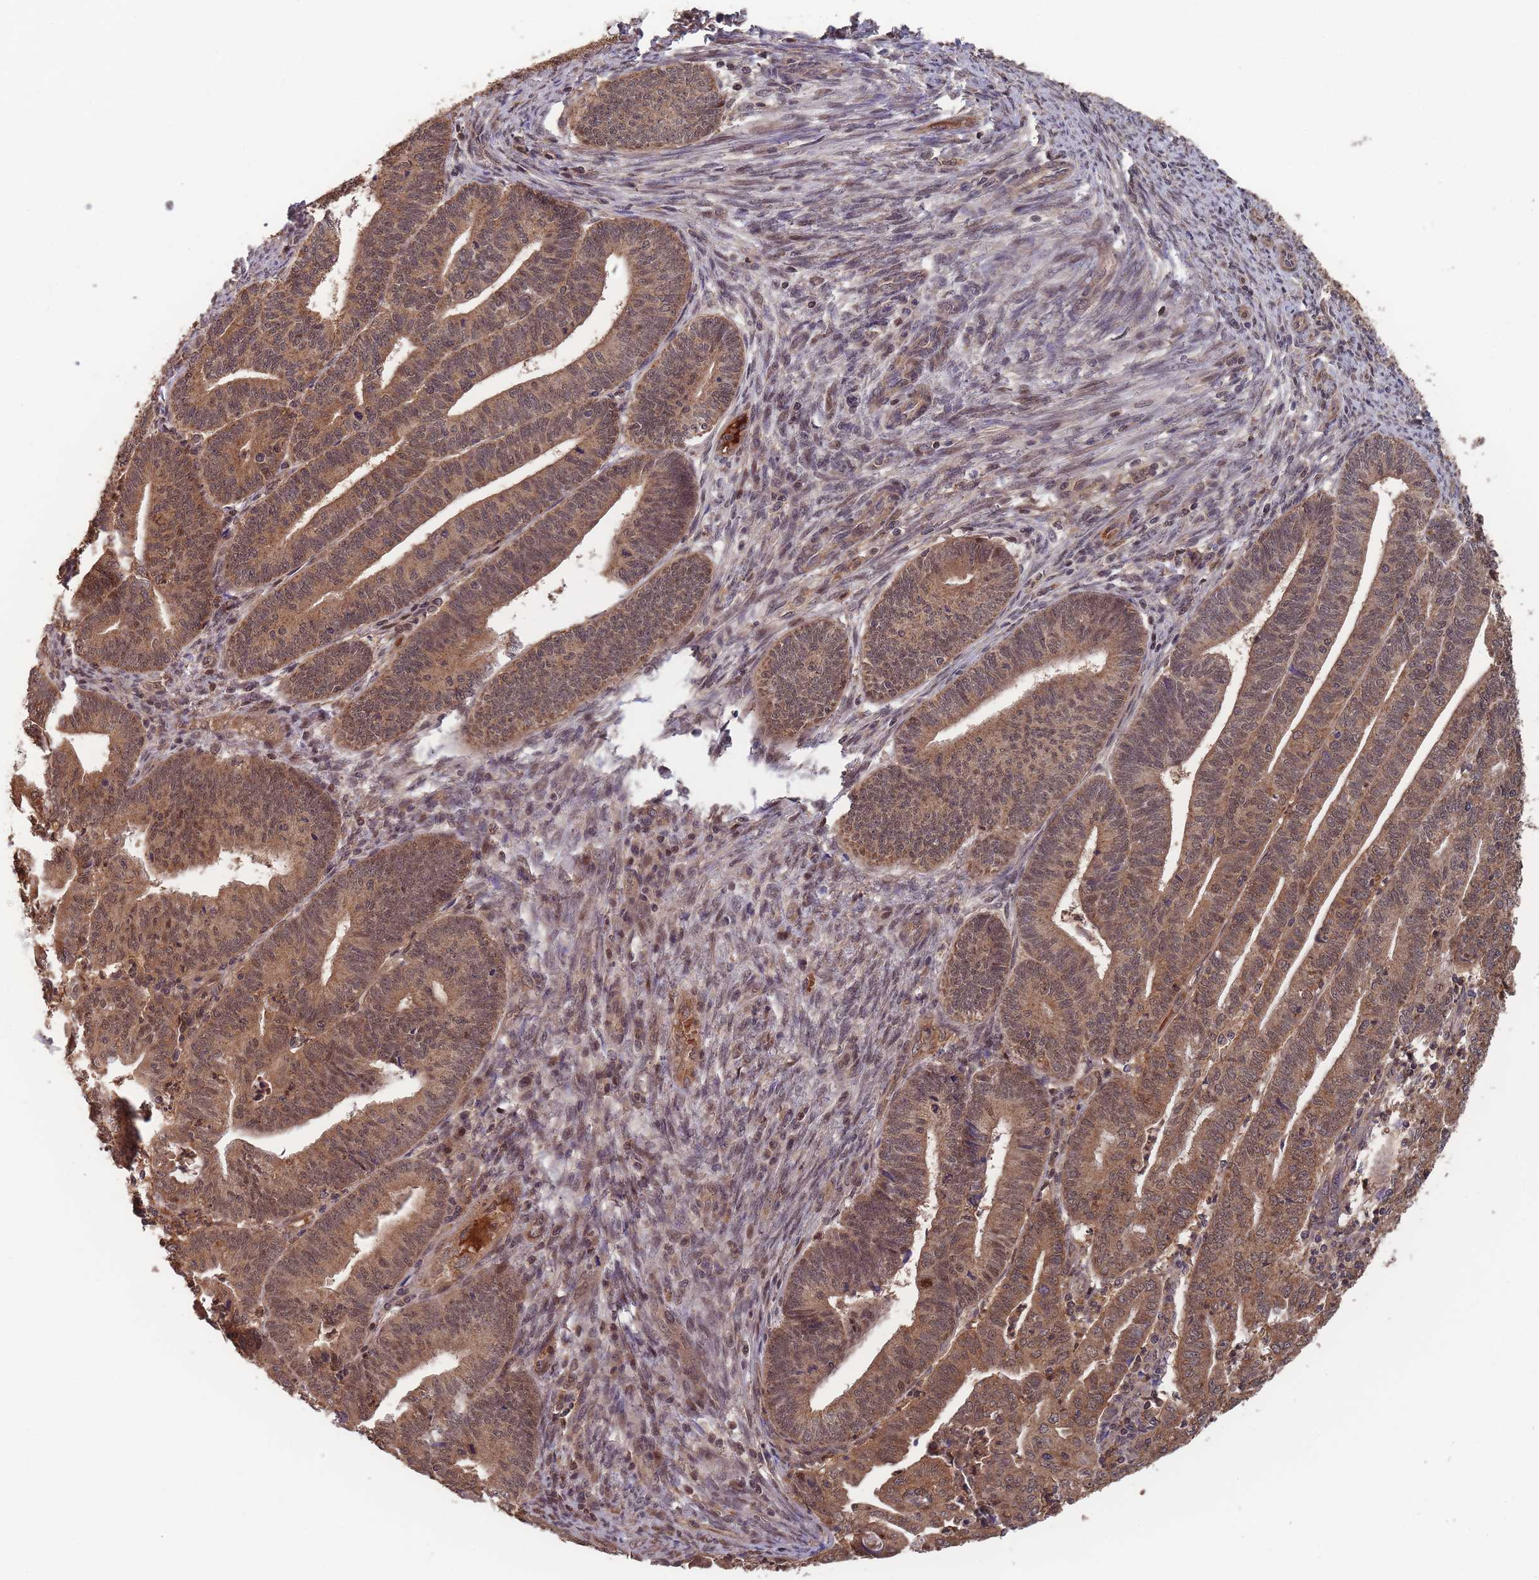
{"staining": {"intensity": "moderate", "quantity": ">75%", "location": "cytoplasmic/membranous,nuclear"}, "tissue": "endometrial cancer", "cell_type": "Tumor cells", "image_type": "cancer", "snomed": [{"axis": "morphology", "description": "Adenocarcinoma, NOS"}, {"axis": "topography", "description": "Endometrium"}], "caption": "This micrograph displays immunohistochemistry (IHC) staining of human endometrial adenocarcinoma, with medium moderate cytoplasmic/membranous and nuclear positivity in approximately >75% of tumor cells.", "gene": "SF3B1", "patient": {"sex": "female", "age": 60}}